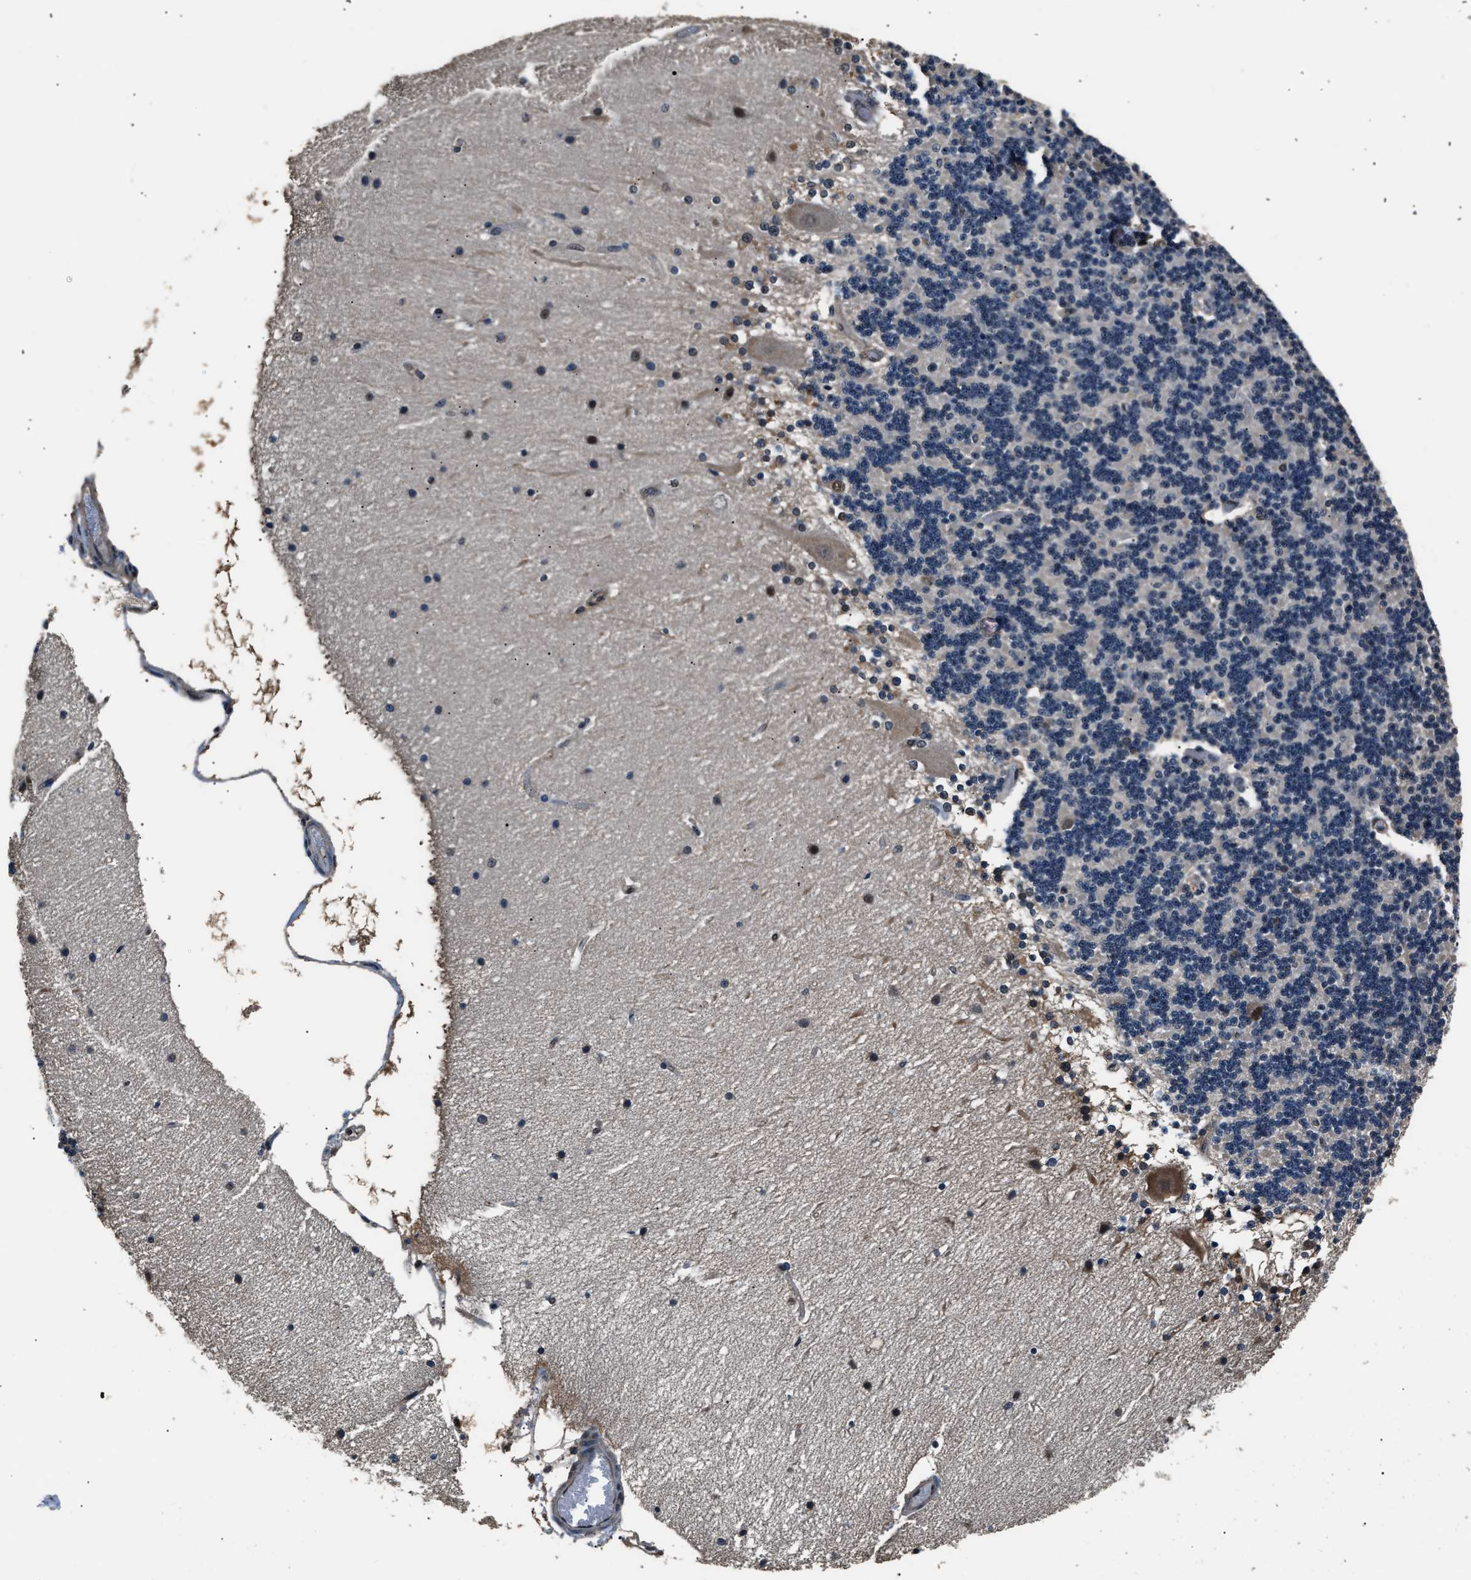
{"staining": {"intensity": "negative", "quantity": "none", "location": "none"}, "tissue": "cerebellum", "cell_type": "Cells in granular layer", "image_type": "normal", "snomed": [{"axis": "morphology", "description": "Normal tissue, NOS"}, {"axis": "topography", "description": "Cerebellum"}], "caption": "Protein analysis of unremarkable cerebellum reveals no significant expression in cells in granular layer. Brightfield microscopy of immunohistochemistry (IHC) stained with DAB (3,3'-diaminobenzidine) (brown) and hematoxylin (blue), captured at high magnification.", "gene": "DFFA", "patient": {"sex": "female", "age": 54}}